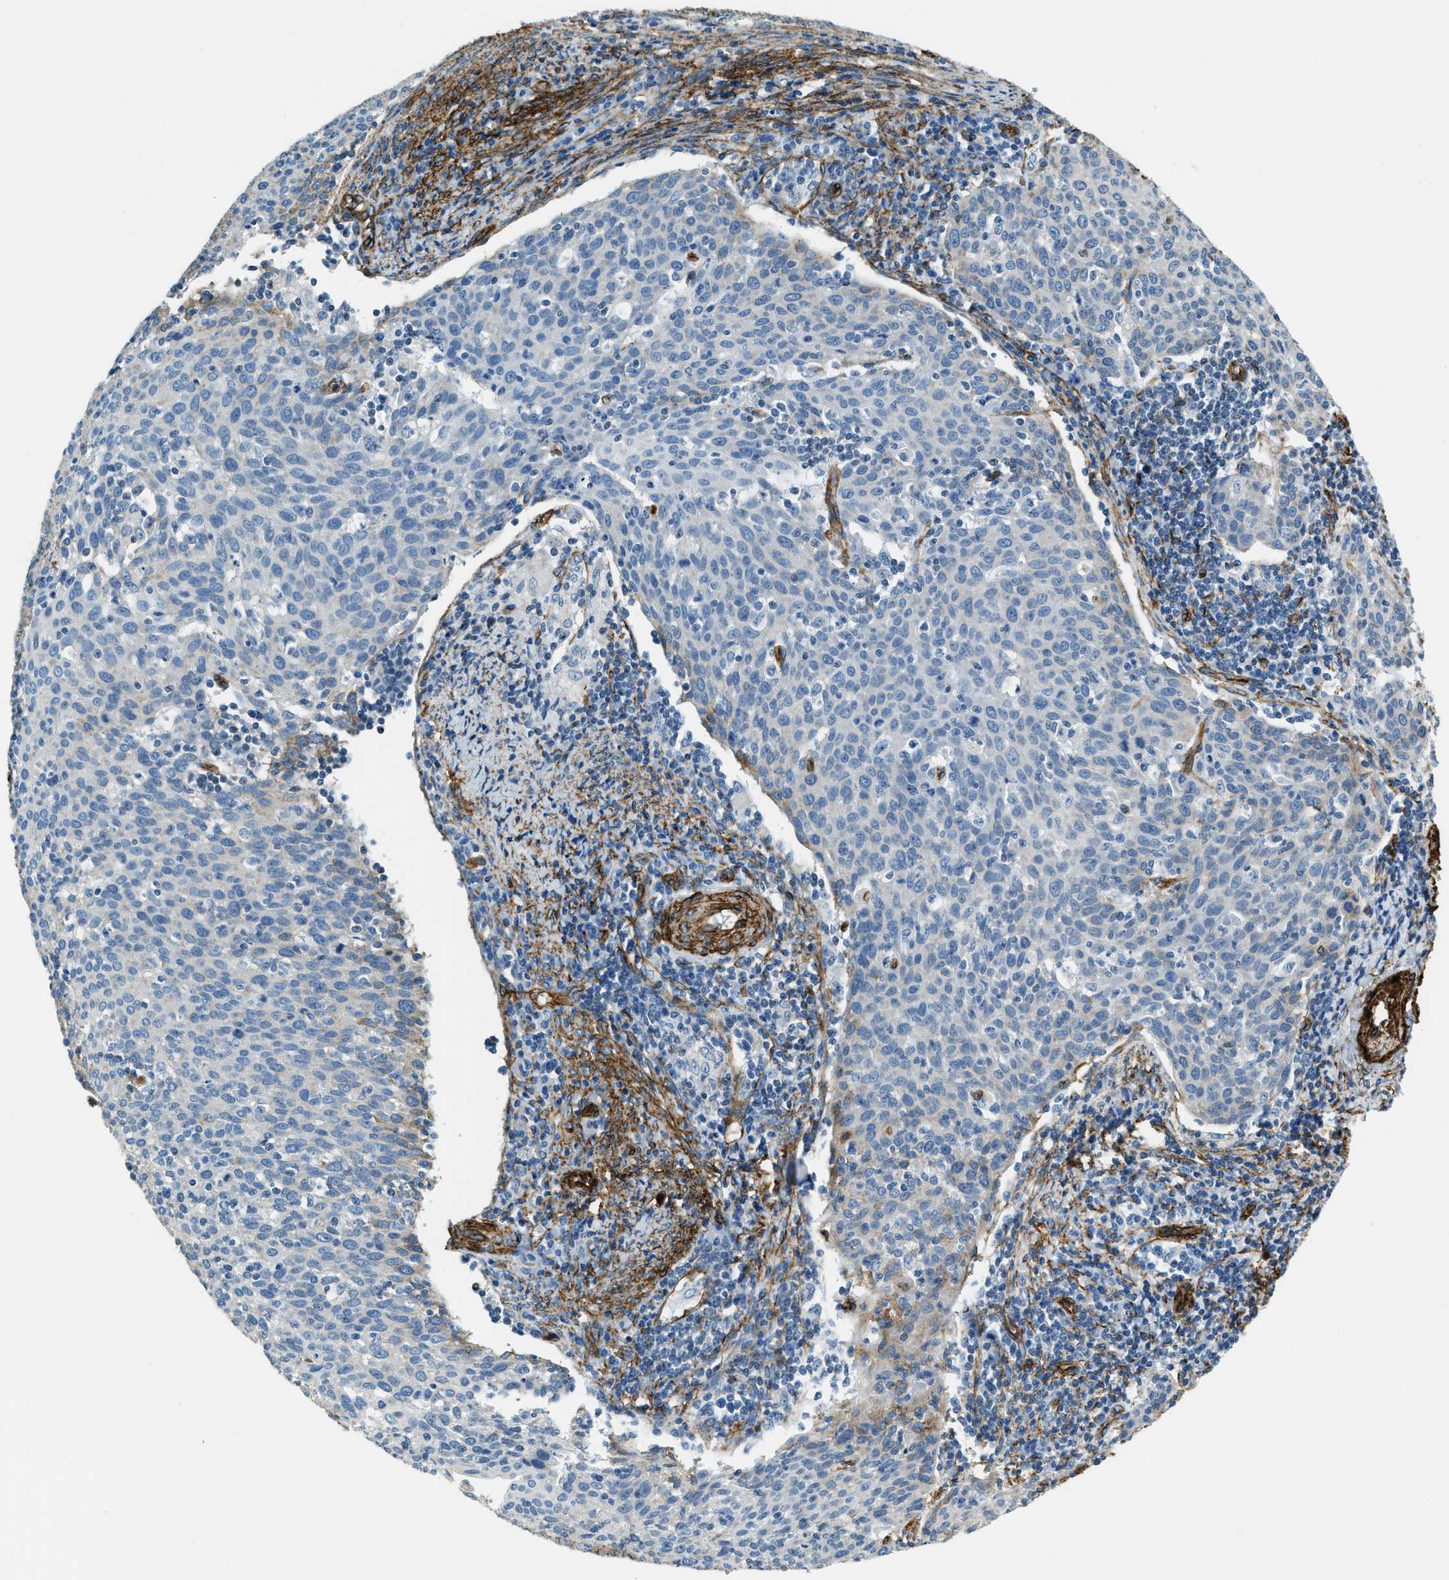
{"staining": {"intensity": "negative", "quantity": "none", "location": "none"}, "tissue": "cervical cancer", "cell_type": "Tumor cells", "image_type": "cancer", "snomed": [{"axis": "morphology", "description": "Squamous cell carcinoma, NOS"}, {"axis": "topography", "description": "Cervix"}], "caption": "IHC of human cervical squamous cell carcinoma demonstrates no expression in tumor cells.", "gene": "TMEM43", "patient": {"sex": "female", "age": 38}}